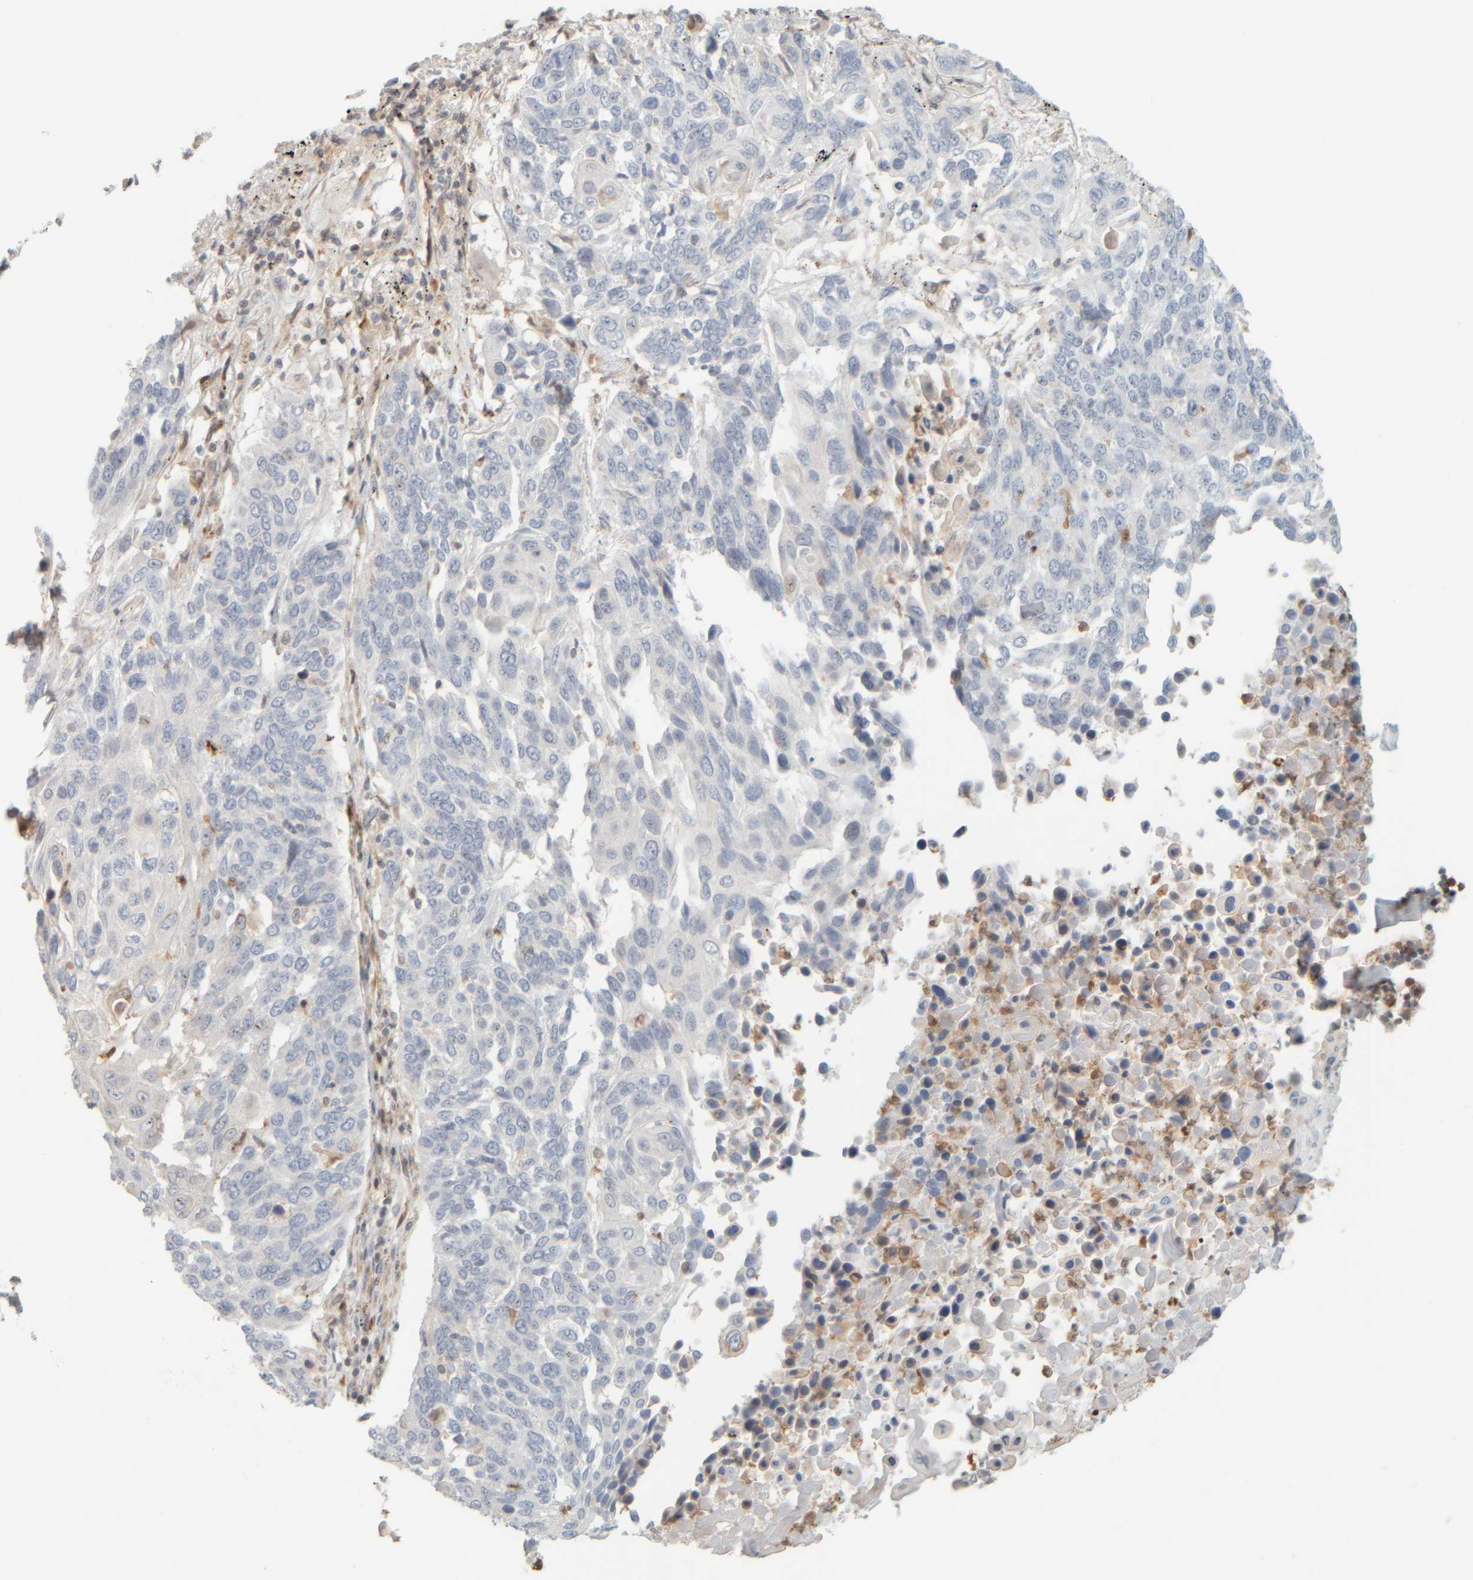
{"staining": {"intensity": "negative", "quantity": "none", "location": "none"}, "tissue": "lung cancer", "cell_type": "Tumor cells", "image_type": "cancer", "snomed": [{"axis": "morphology", "description": "Squamous cell carcinoma, NOS"}, {"axis": "topography", "description": "Lung"}], "caption": "The histopathology image shows no significant positivity in tumor cells of lung squamous cell carcinoma.", "gene": "PTGES3L-AARSD1", "patient": {"sex": "male", "age": 66}}